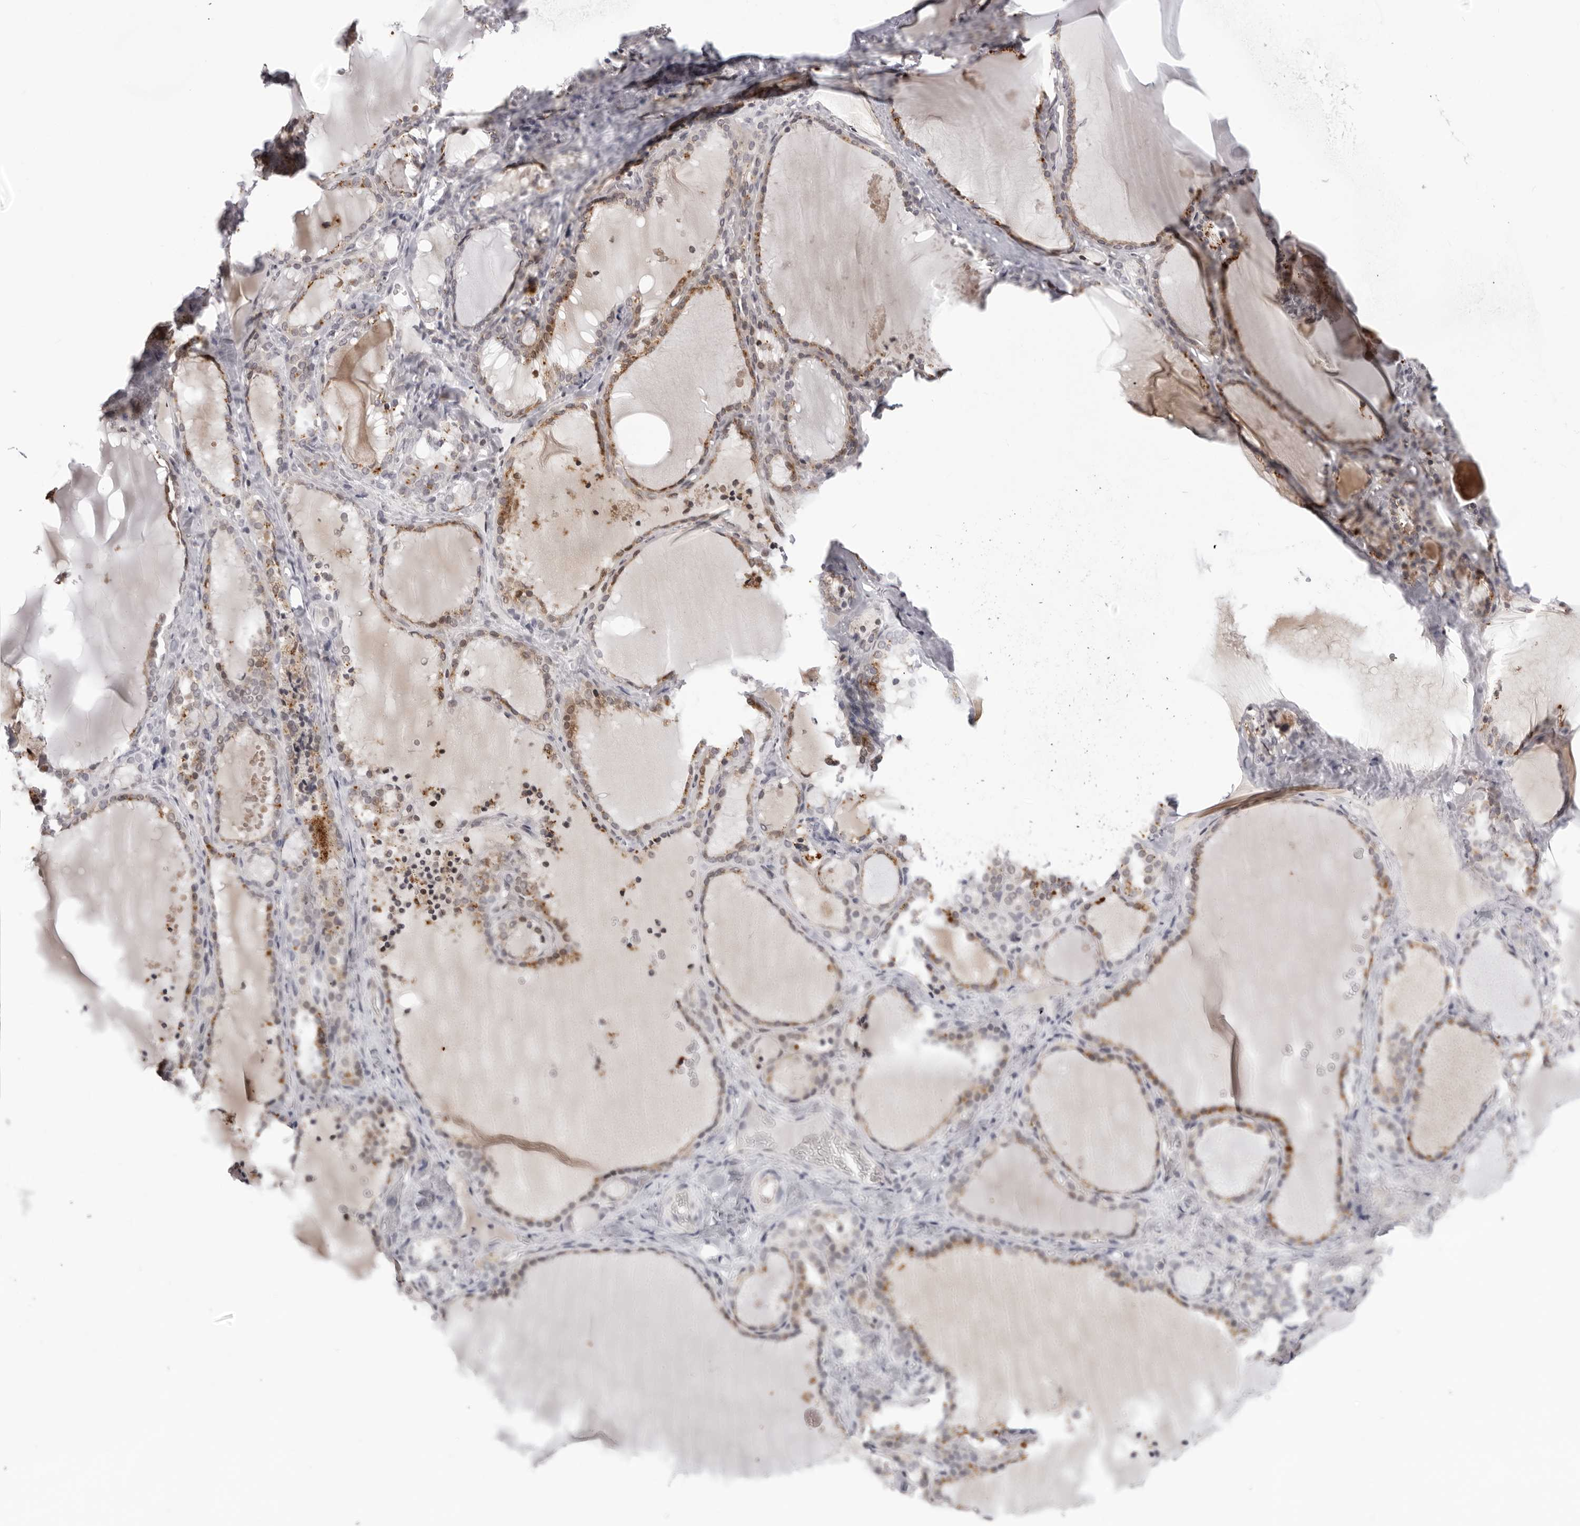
{"staining": {"intensity": "moderate", "quantity": "25%-75%", "location": "cytoplasmic/membranous"}, "tissue": "thyroid gland", "cell_type": "Glandular cells", "image_type": "normal", "snomed": [{"axis": "morphology", "description": "Normal tissue, NOS"}, {"axis": "topography", "description": "Thyroid gland"}], "caption": "About 25%-75% of glandular cells in benign human thyroid gland reveal moderate cytoplasmic/membranous protein expression as visualized by brown immunohistochemical staining.", "gene": "ACP6", "patient": {"sex": "female", "age": 22}}